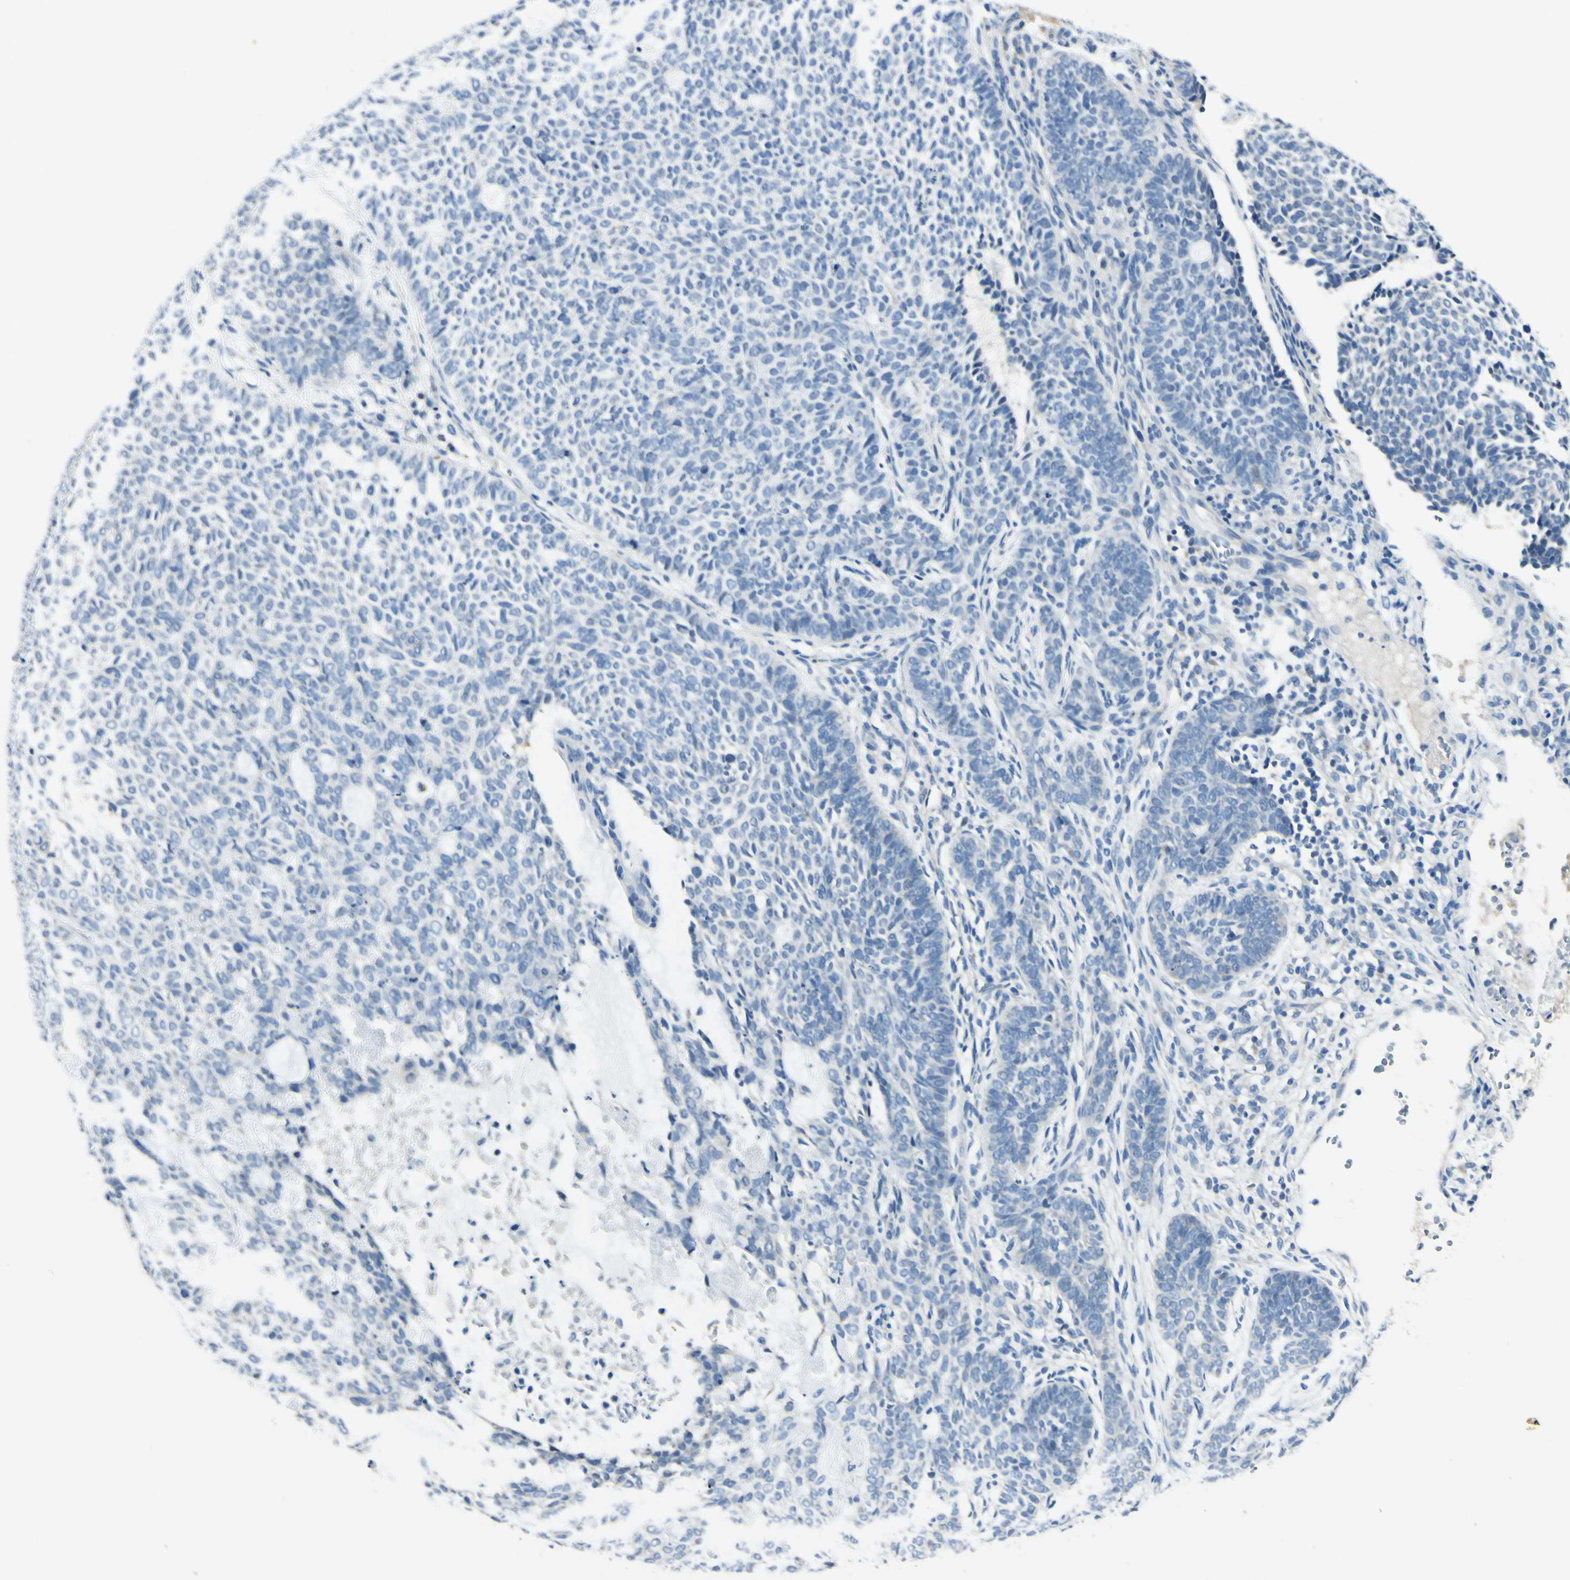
{"staining": {"intensity": "negative", "quantity": "none", "location": "none"}, "tissue": "skin cancer", "cell_type": "Tumor cells", "image_type": "cancer", "snomed": [{"axis": "morphology", "description": "Basal cell carcinoma"}, {"axis": "topography", "description": "Skin"}], "caption": "Immunohistochemistry (IHC) of basal cell carcinoma (skin) exhibits no expression in tumor cells. (DAB IHC, high magnification).", "gene": "SNAP91", "patient": {"sex": "male", "age": 87}}